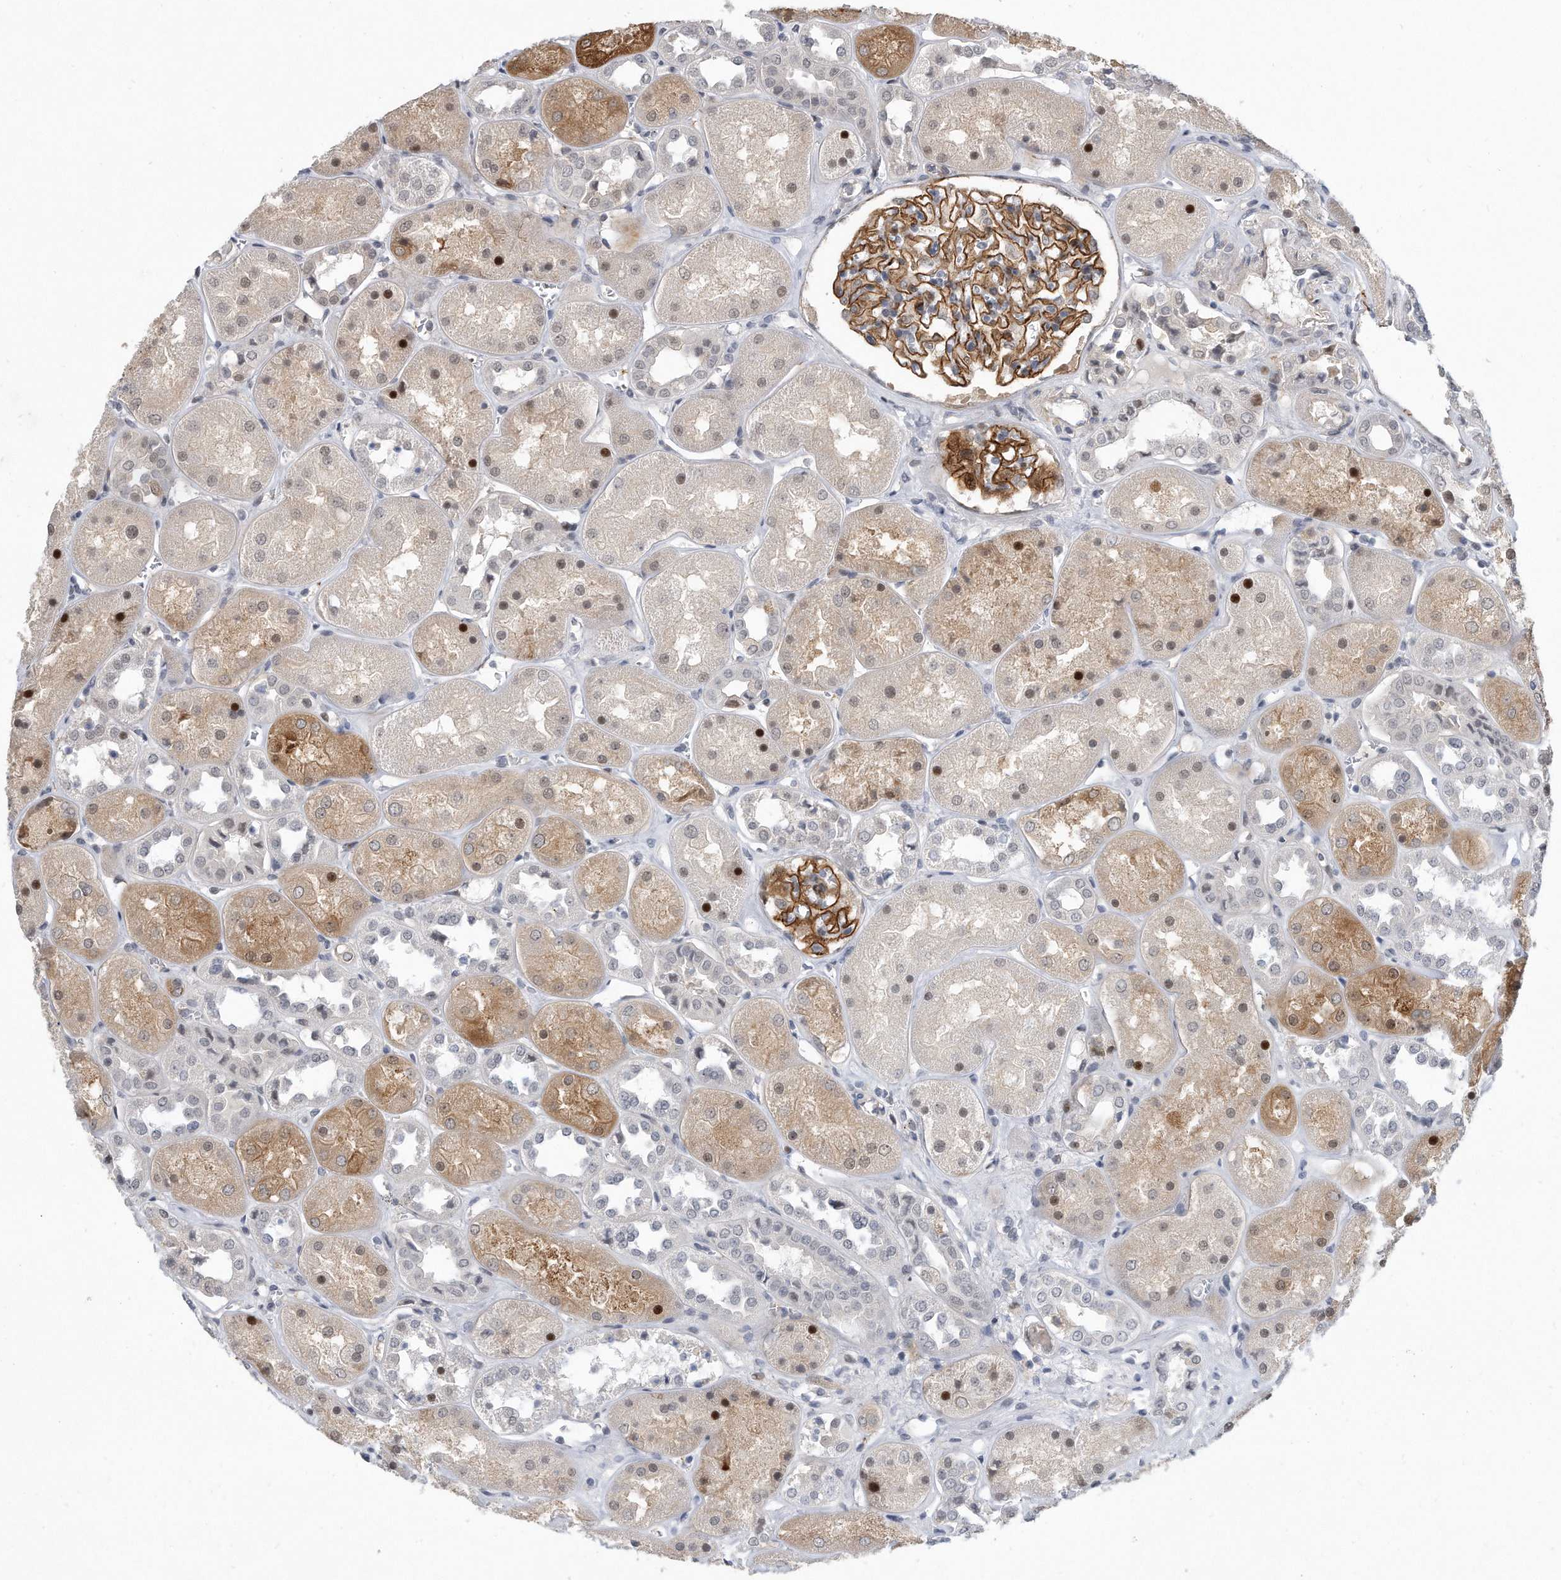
{"staining": {"intensity": "moderate", "quantity": ">75%", "location": "cytoplasmic/membranous"}, "tissue": "kidney", "cell_type": "Cells in glomeruli", "image_type": "normal", "snomed": [{"axis": "morphology", "description": "Normal tissue, NOS"}, {"axis": "topography", "description": "Kidney"}], "caption": "A medium amount of moderate cytoplasmic/membranous staining is appreciated in approximately >75% of cells in glomeruli in benign kidney.", "gene": "PGBD2", "patient": {"sex": "male", "age": 70}}